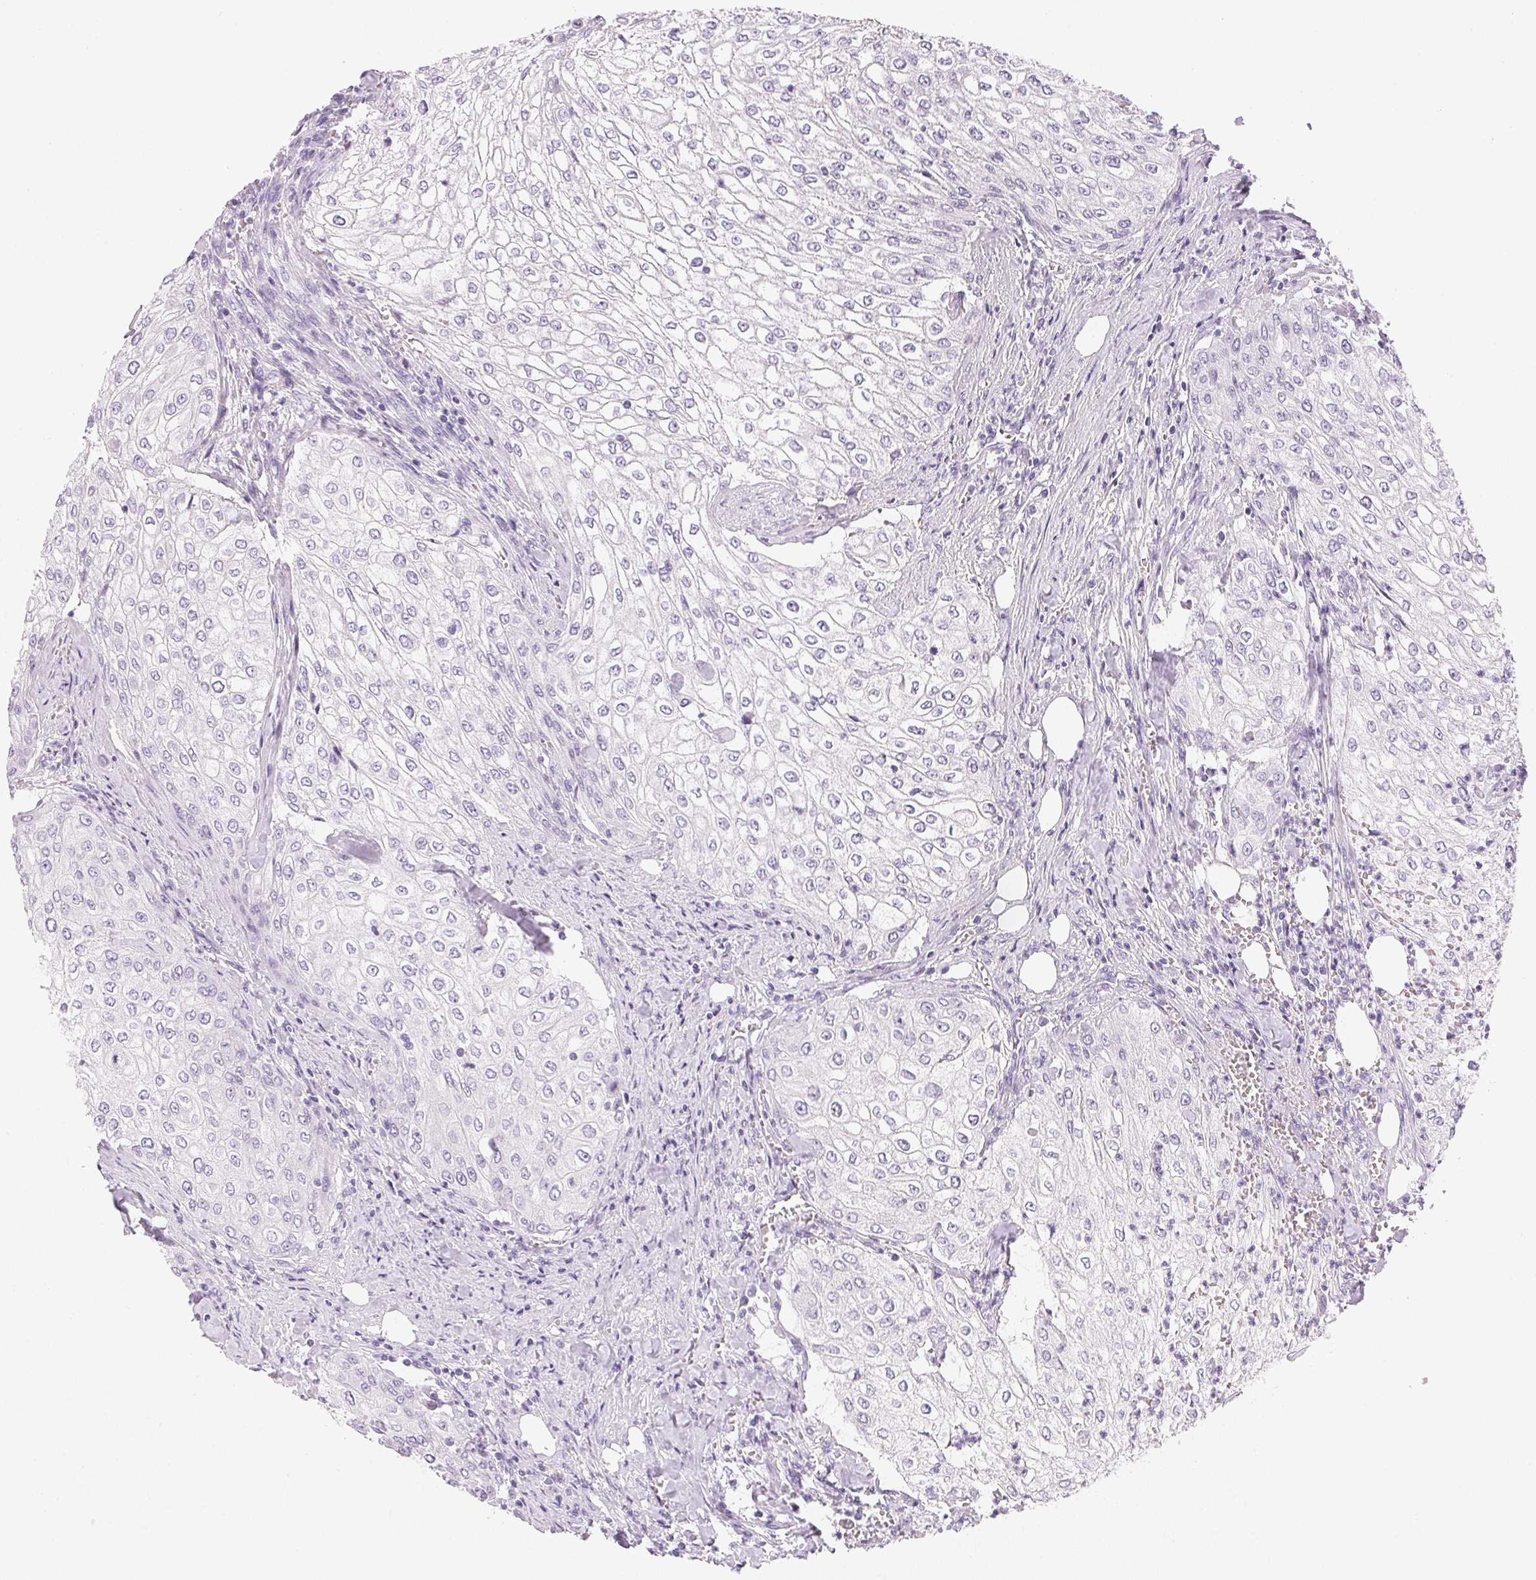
{"staining": {"intensity": "negative", "quantity": "none", "location": "none"}, "tissue": "urothelial cancer", "cell_type": "Tumor cells", "image_type": "cancer", "snomed": [{"axis": "morphology", "description": "Urothelial carcinoma, High grade"}, {"axis": "topography", "description": "Urinary bladder"}], "caption": "Tumor cells show no significant protein positivity in high-grade urothelial carcinoma. Brightfield microscopy of immunohistochemistry (IHC) stained with DAB (3,3'-diaminobenzidine) (brown) and hematoxylin (blue), captured at high magnification.", "gene": "IGFBP1", "patient": {"sex": "male", "age": 62}}